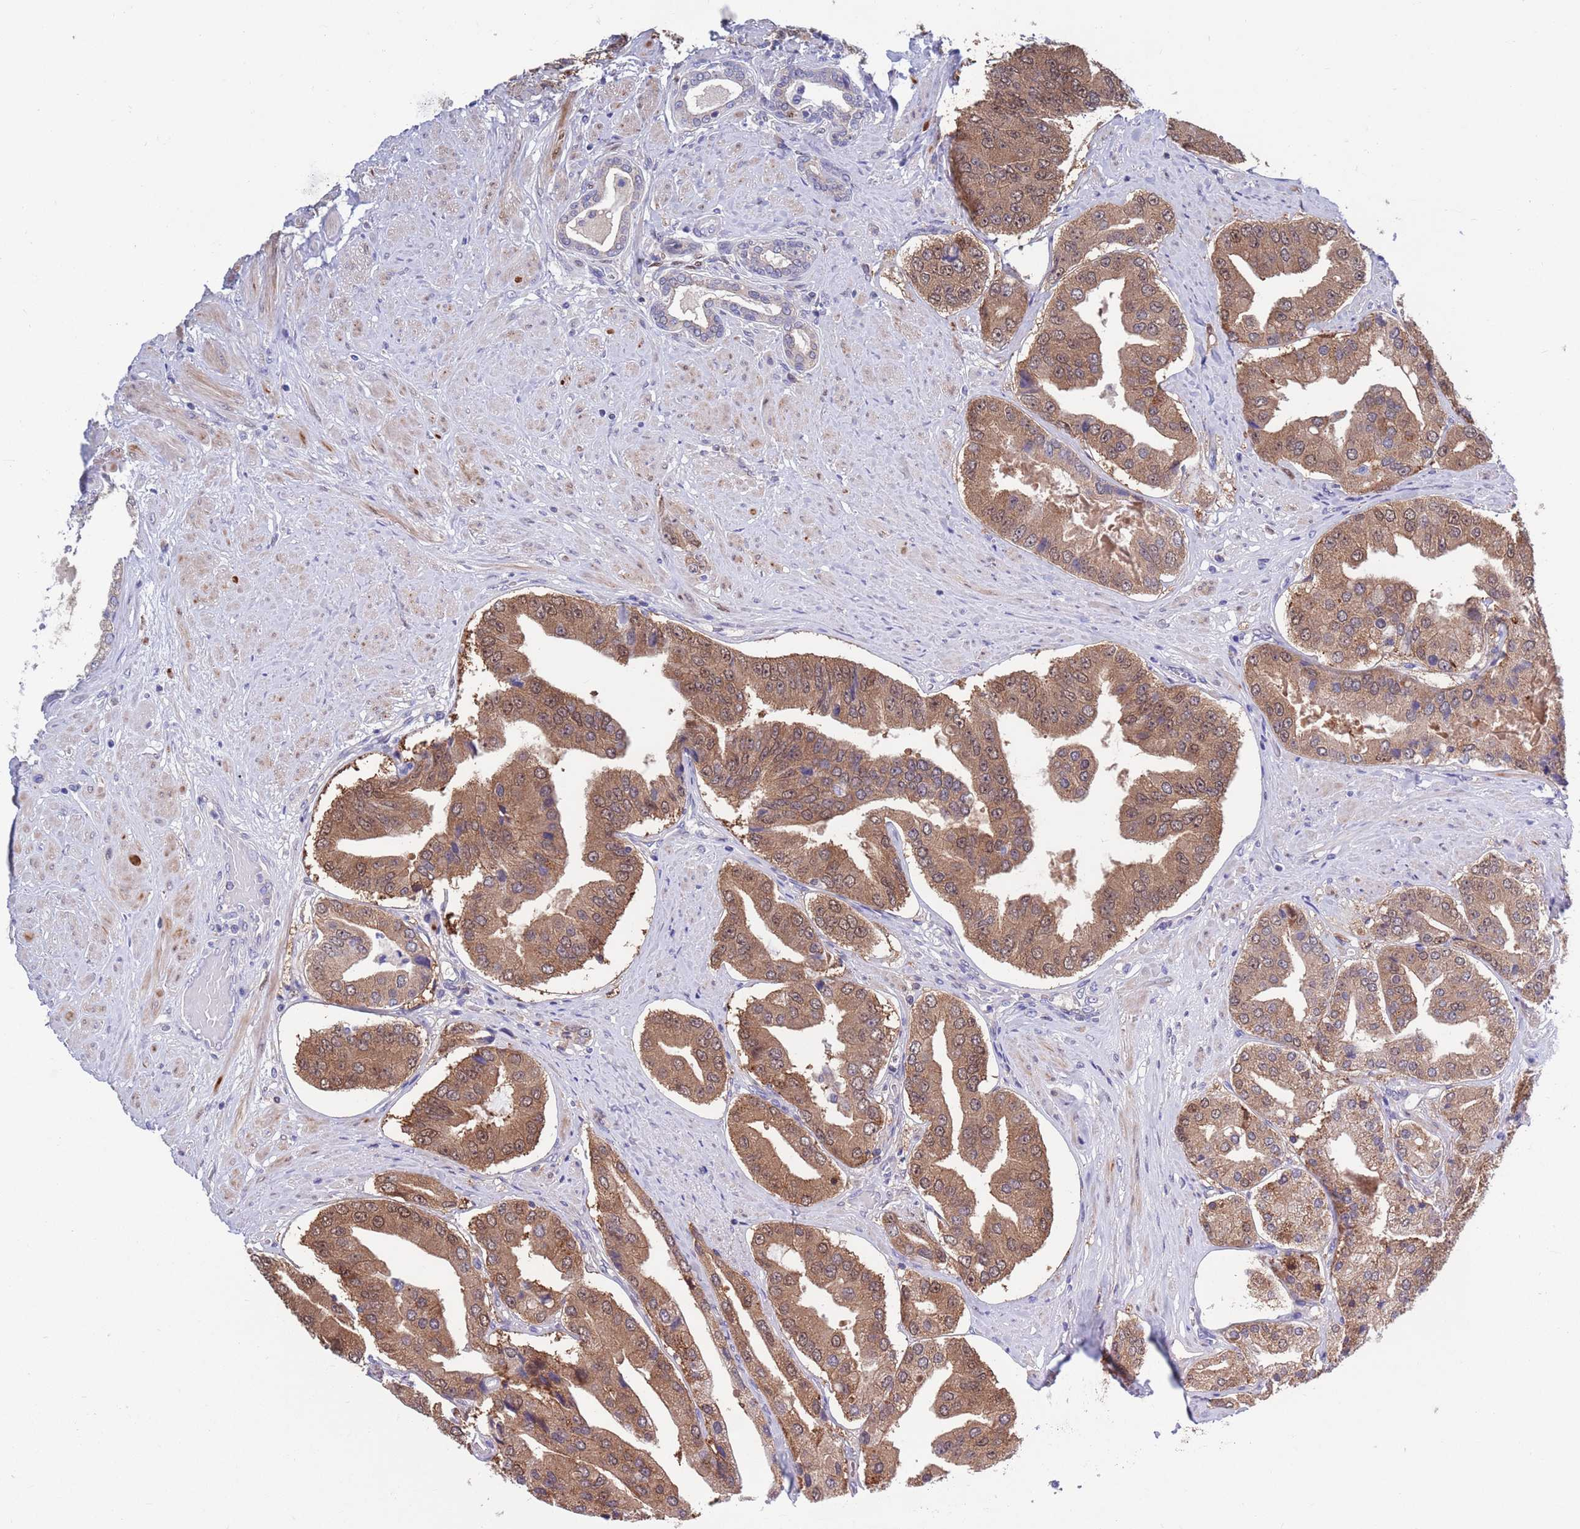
{"staining": {"intensity": "moderate", "quantity": ">75%", "location": "cytoplasmic/membranous,nuclear"}, "tissue": "prostate cancer", "cell_type": "Tumor cells", "image_type": "cancer", "snomed": [{"axis": "morphology", "description": "Adenocarcinoma, High grade"}, {"axis": "topography", "description": "Prostate"}], "caption": "Tumor cells display medium levels of moderate cytoplasmic/membranous and nuclear staining in approximately >75% of cells in human prostate cancer.", "gene": "KLHL29", "patient": {"sex": "male", "age": 63}}